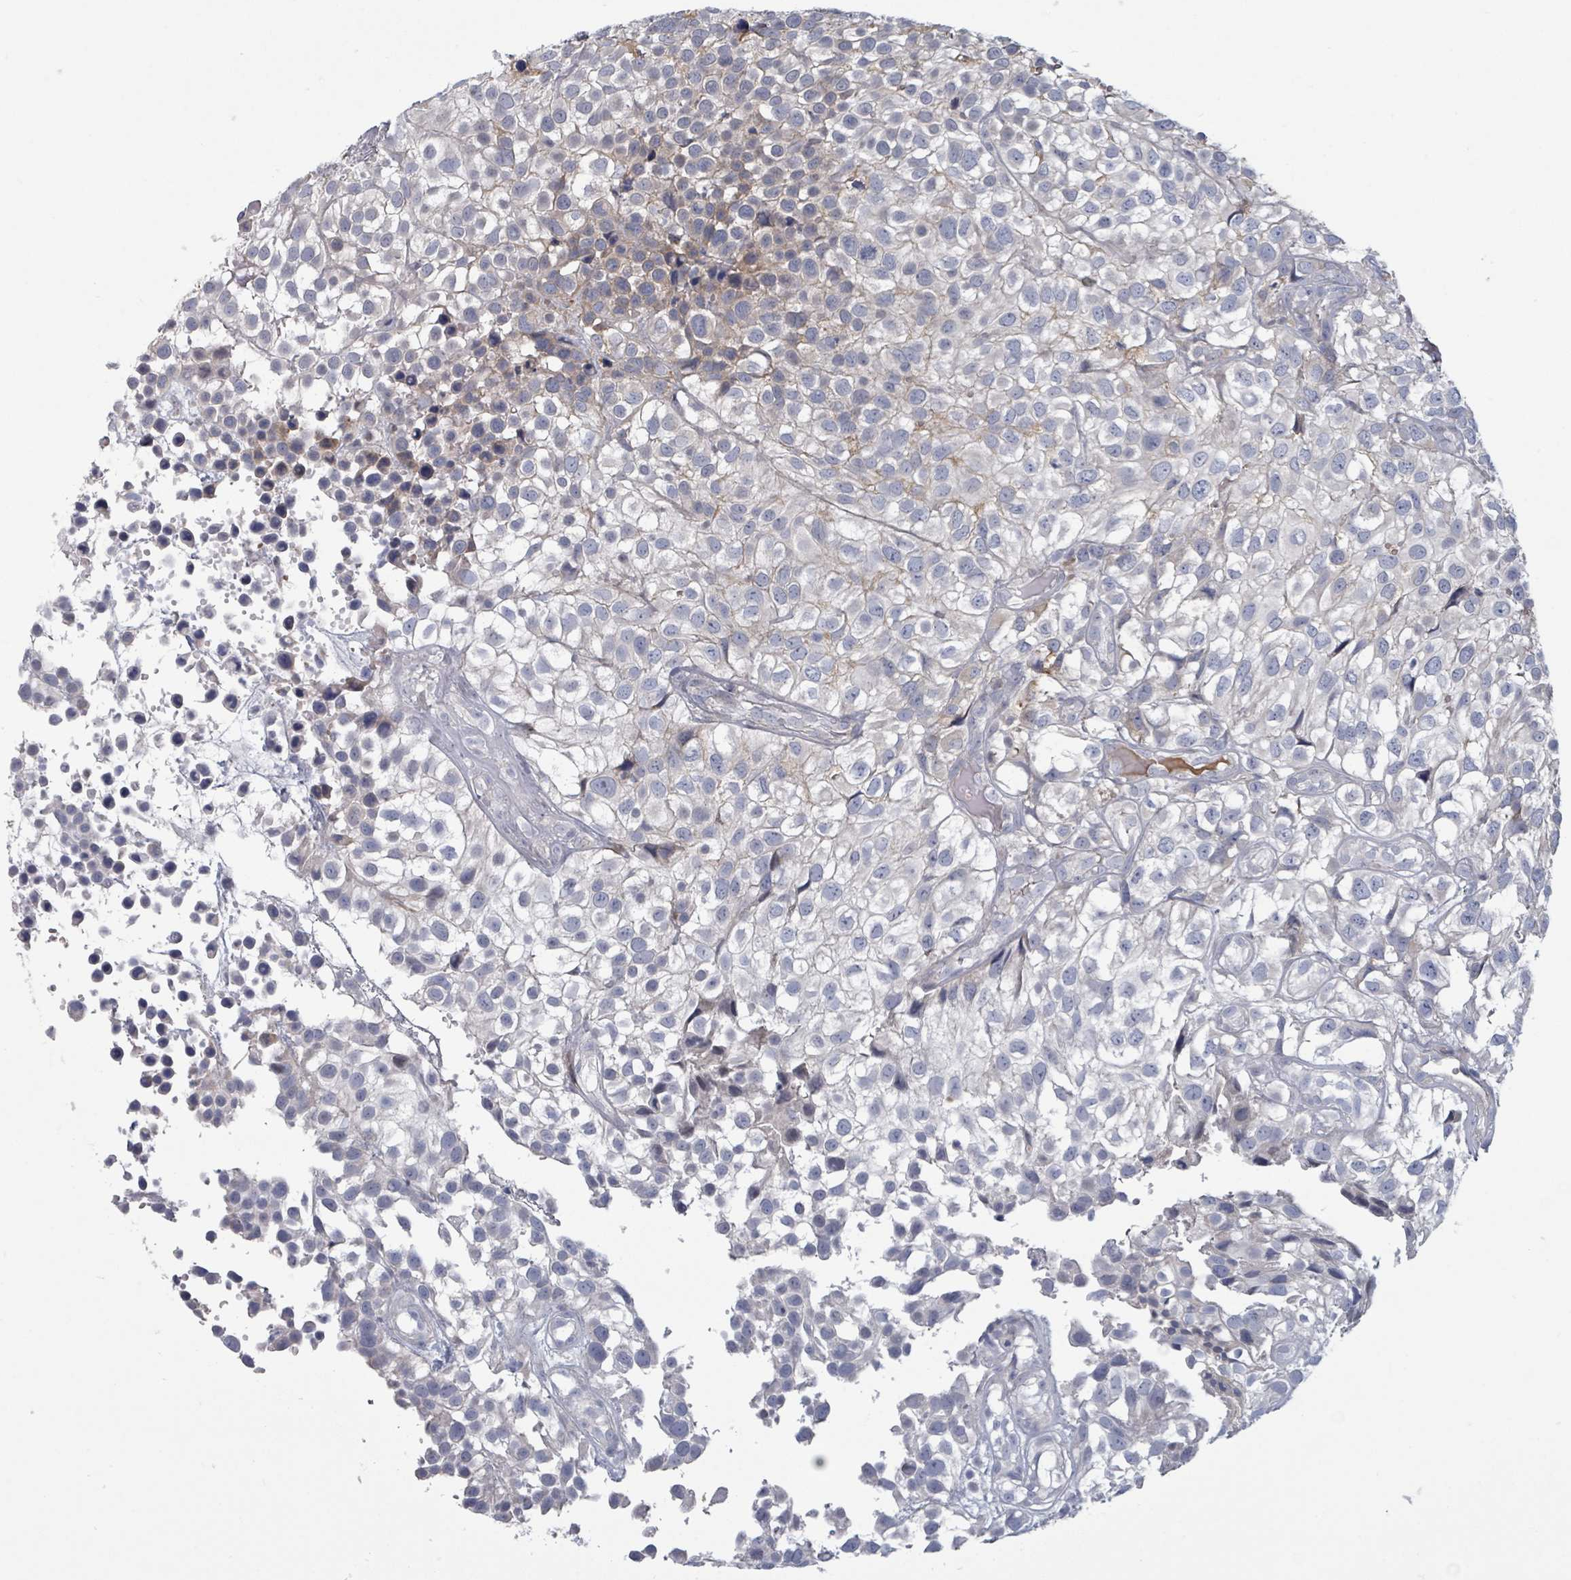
{"staining": {"intensity": "negative", "quantity": "none", "location": "none"}, "tissue": "urothelial cancer", "cell_type": "Tumor cells", "image_type": "cancer", "snomed": [{"axis": "morphology", "description": "Urothelial carcinoma, High grade"}, {"axis": "topography", "description": "Urinary bladder"}], "caption": "Tumor cells are negative for brown protein staining in urothelial cancer. (Brightfield microscopy of DAB immunohistochemistry (IHC) at high magnification).", "gene": "GABBR1", "patient": {"sex": "male", "age": 56}}